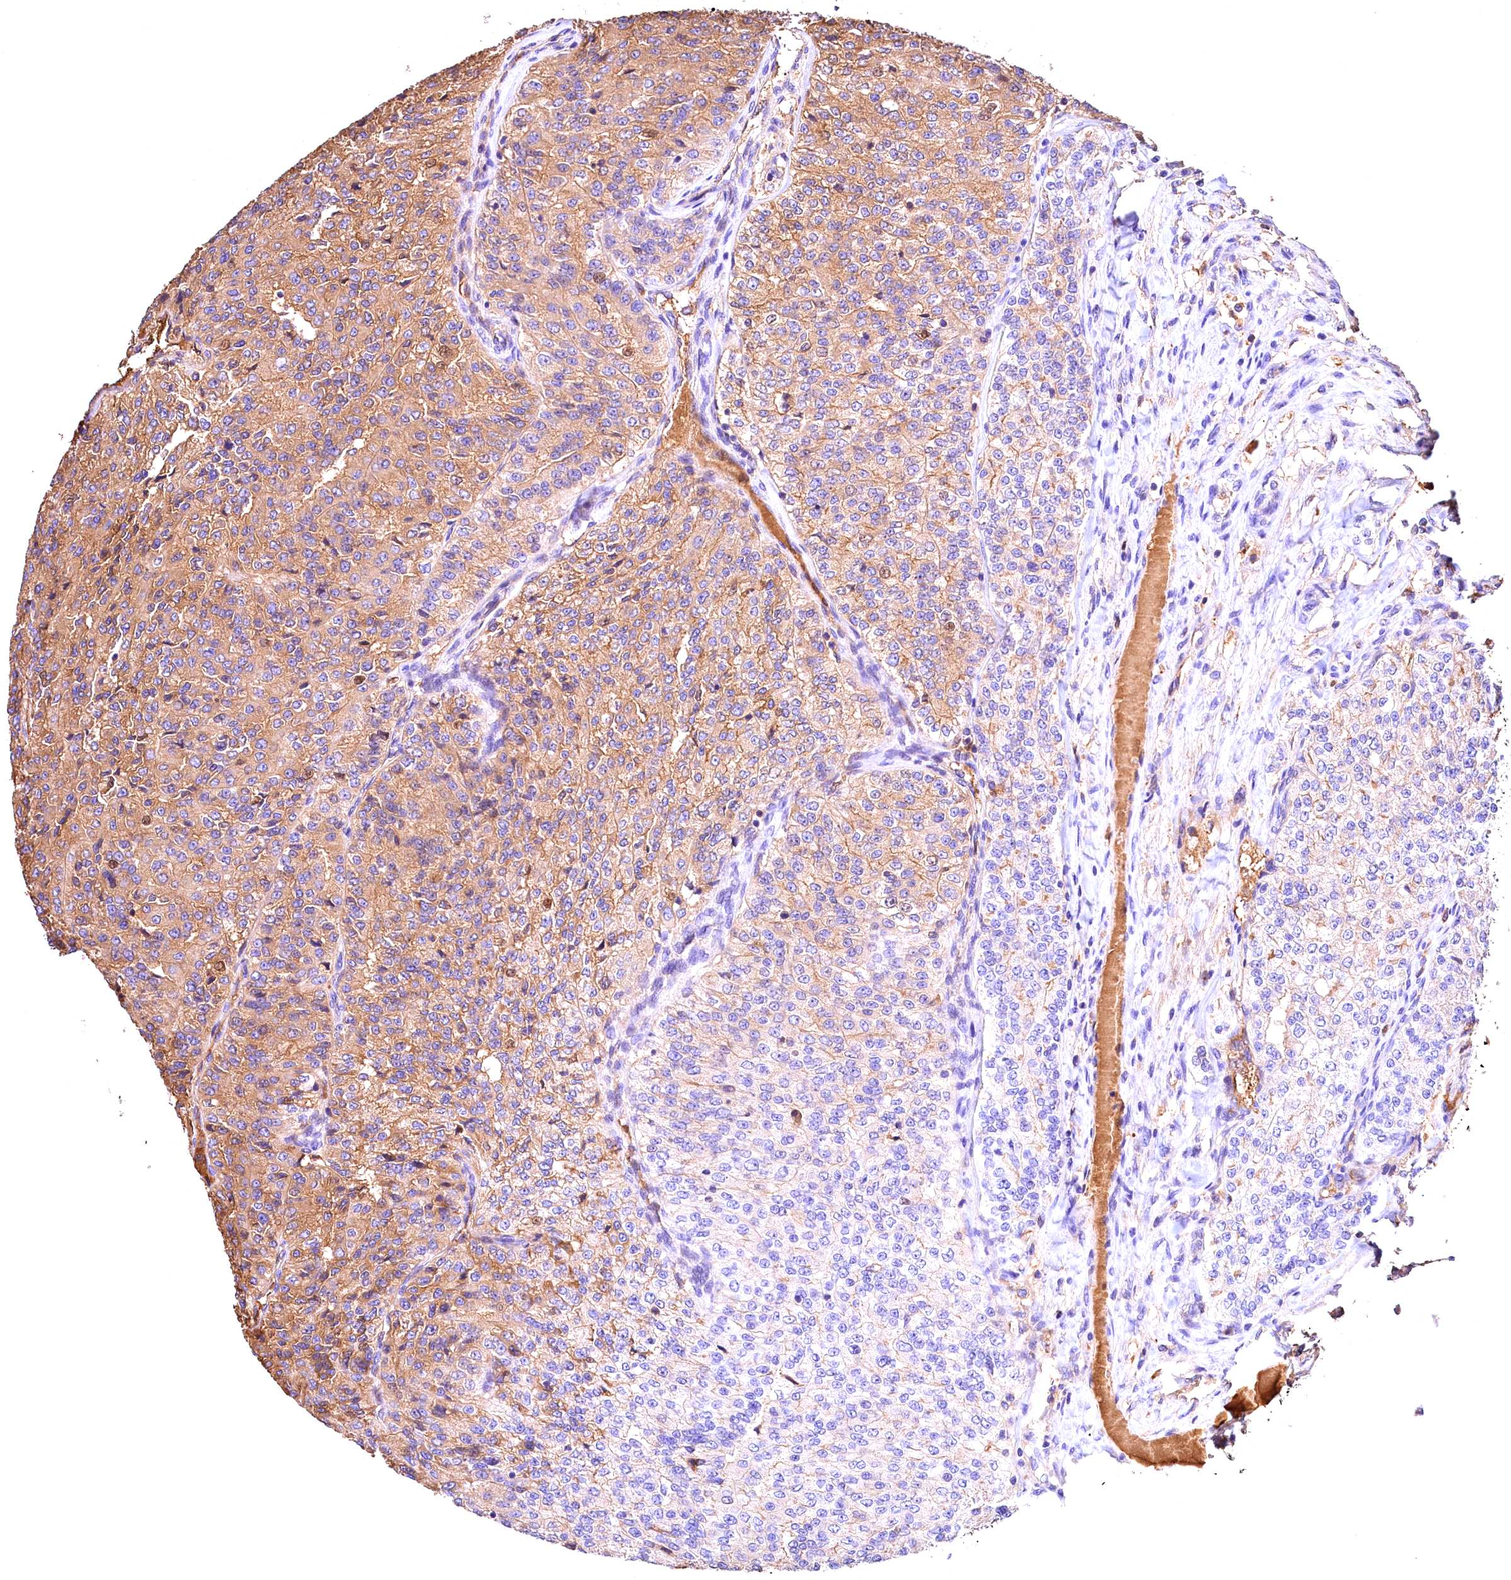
{"staining": {"intensity": "moderate", "quantity": "25%-75%", "location": "cytoplasmic/membranous"}, "tissue": "renal cancer", "cell_type": "Tumor cells", "image_type": "cancer", "snomed": [{"axis": "morphology", "description": "Adenocarcinoma, NOS"}, {"axis": "topography", "description": "Kidney"}], "caption": "Immunohistochemistry photomicrograph of human renal adenocarcinoma stained for a protein (brown), which shows medium levels of moderate cytoplasmic/membranous expression in about 25%-75% of tumor cells.", "gene": "ARMC6", "patient": {"sex": "female", "age": 63}}